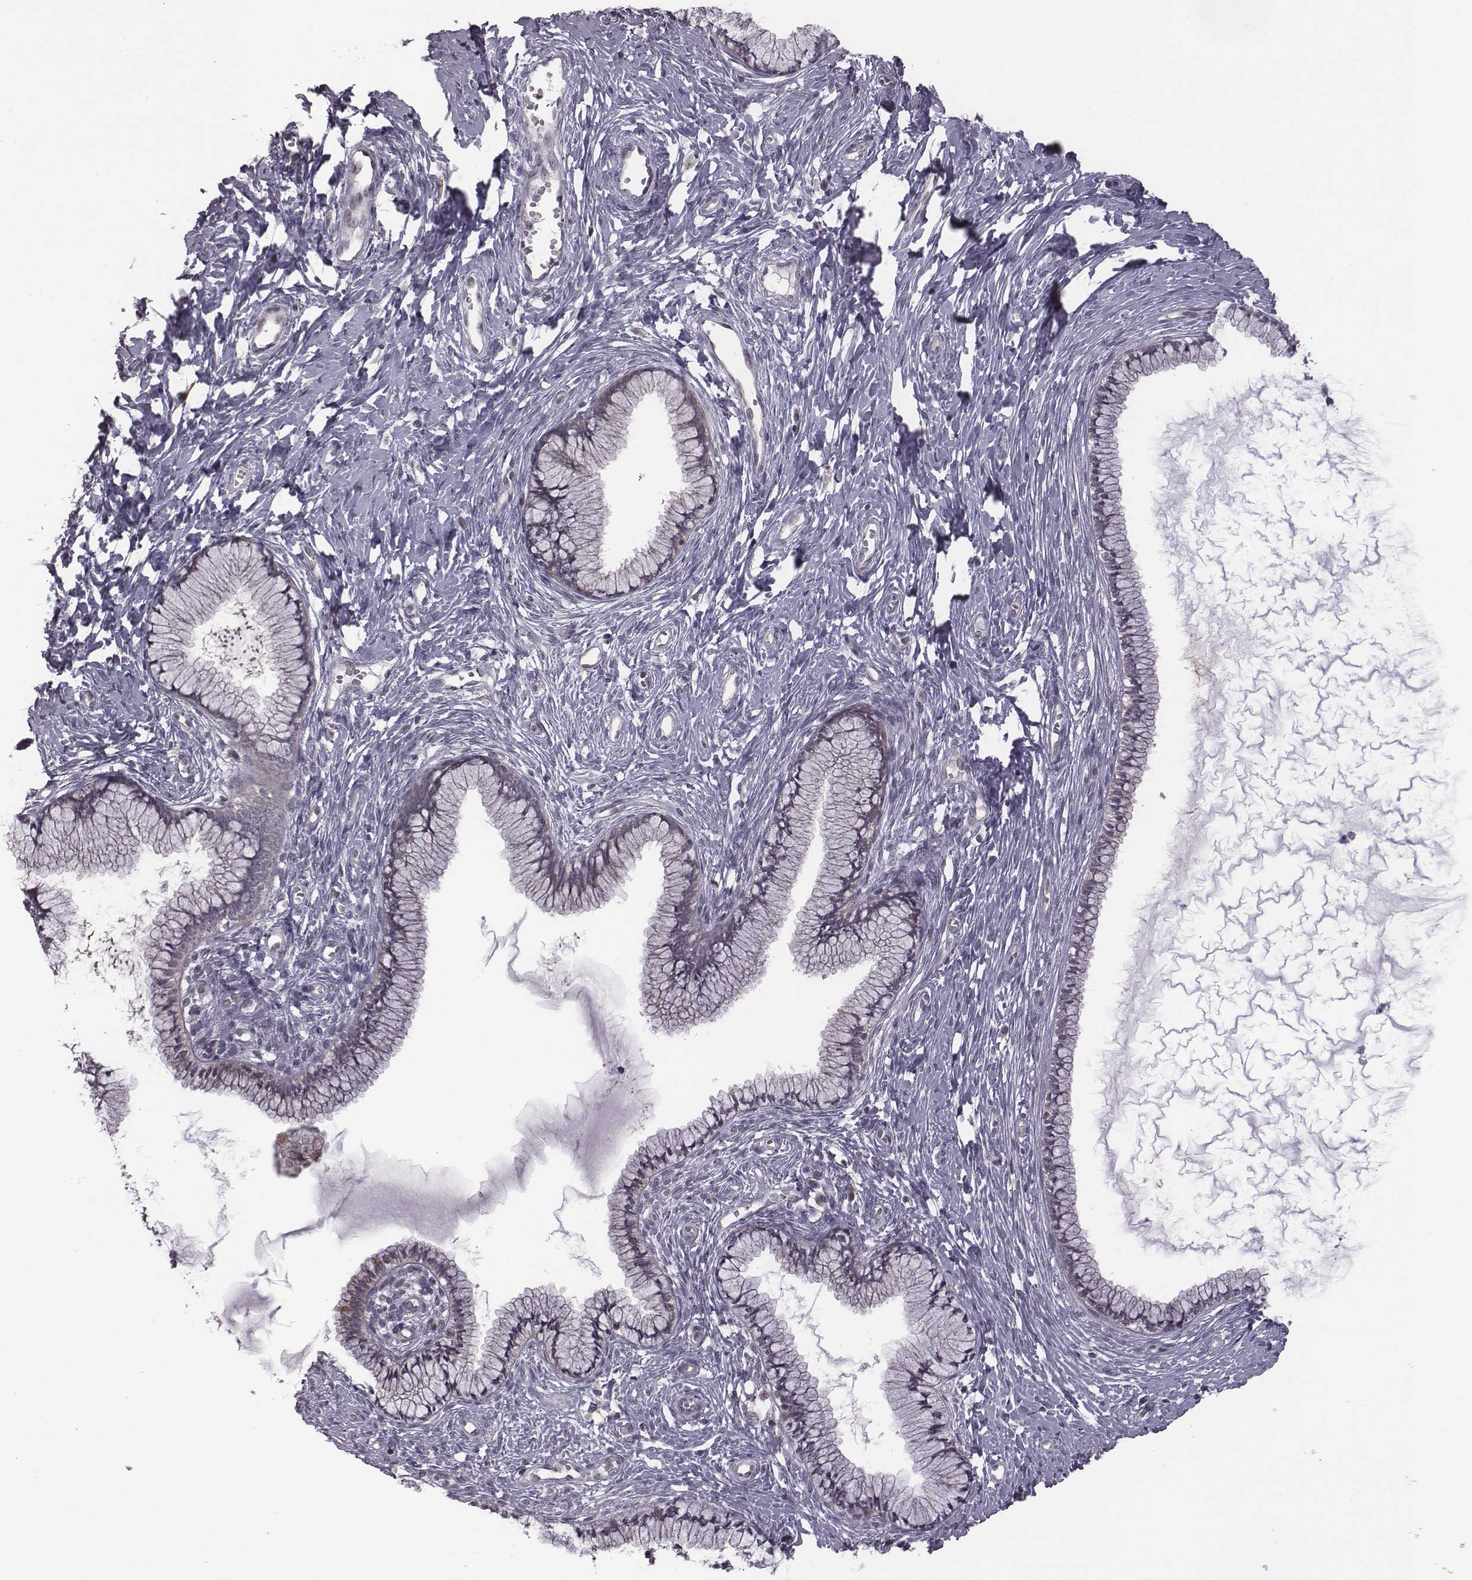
{"staining": {"intensity": "negative", "quantity": "none", "location": "none"}, "tissue": "cervix", "cell_type": "Glandular cells", "image_type": "normal", "snomed": [{"axis": "morphology", "description": "Normal tissue, NOS"}, {"axis": "topography", "description": "Cervix"}], "caption": "The photomicrograph displays no staining of glandular cells in normal cervix. The staining was performed using DAB (3,3'-diaminobenzidine) to visualize the protein expression in brown, while the nuclei were stained in blue with hematoxylin (Magnification: 20x).", "gene": "BICDL1", "patient": {"sex": "female", "age": 40}}